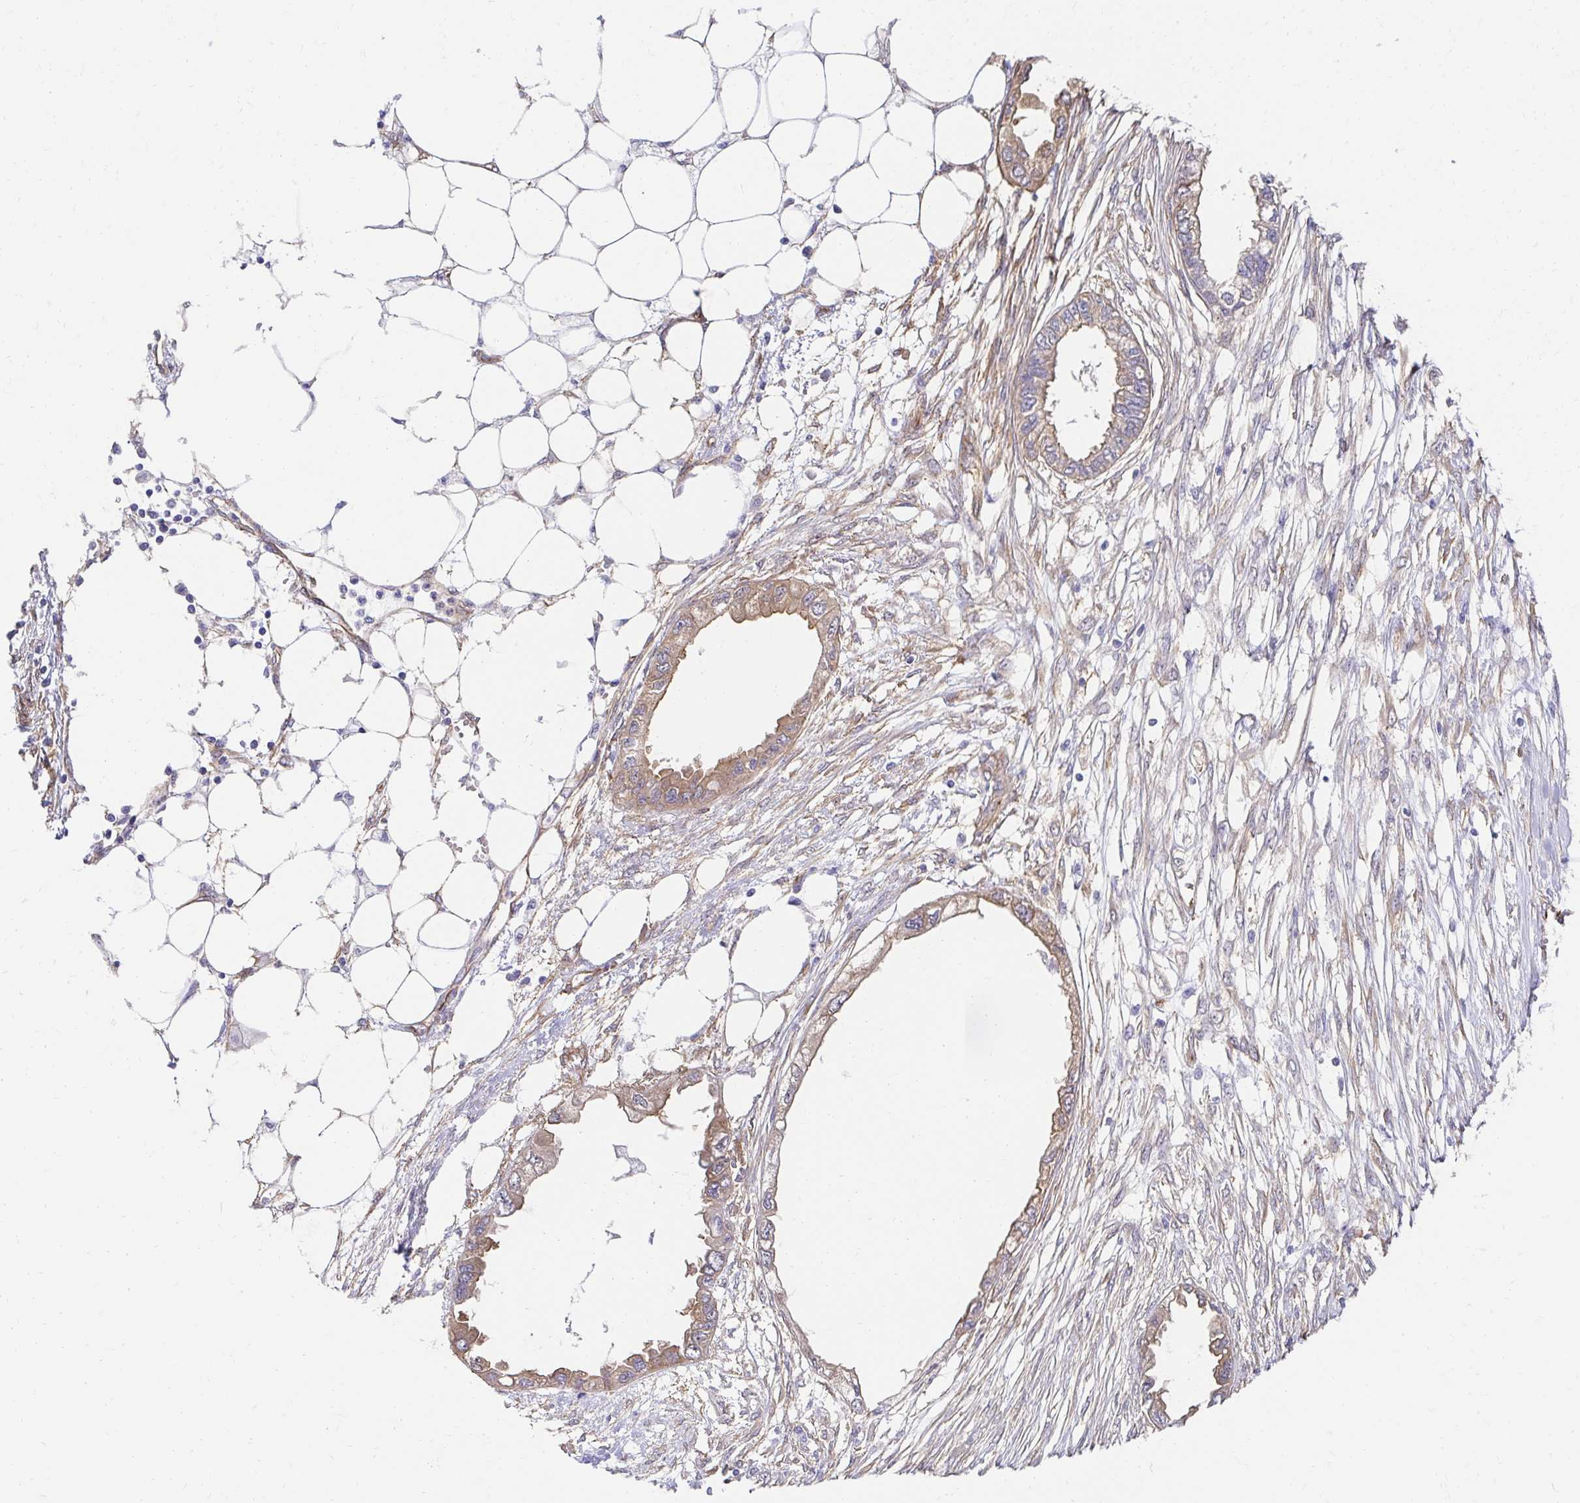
{"staining": {"intensity": "weak", "quantity": "25%-75%", "location": "cytoplasmic/membranous"}, "tissue": "endometrial cancer", "cell_type": "Tumor cells", "image_type": "cancer", "snomed": [{"axis": "morphology", "description": "Adenocarcinoma, NOS"}, {"axis": "morphology", "description": "Adenocarcinoma, metastatic, NOS"}, {"axis": "topography", "description": "Adipose tissue"}, {"axis": "topography", "description": "Endometrium"}], "caption": "Protein expression analysis of metastatic adenocarcinoma (endometrial) displays weak cytoplasmic/membranous staining in approximately 25%-75% of tumor cells.", "gene": "CTTN", "patient": {"sex": "female", "age": 67}}